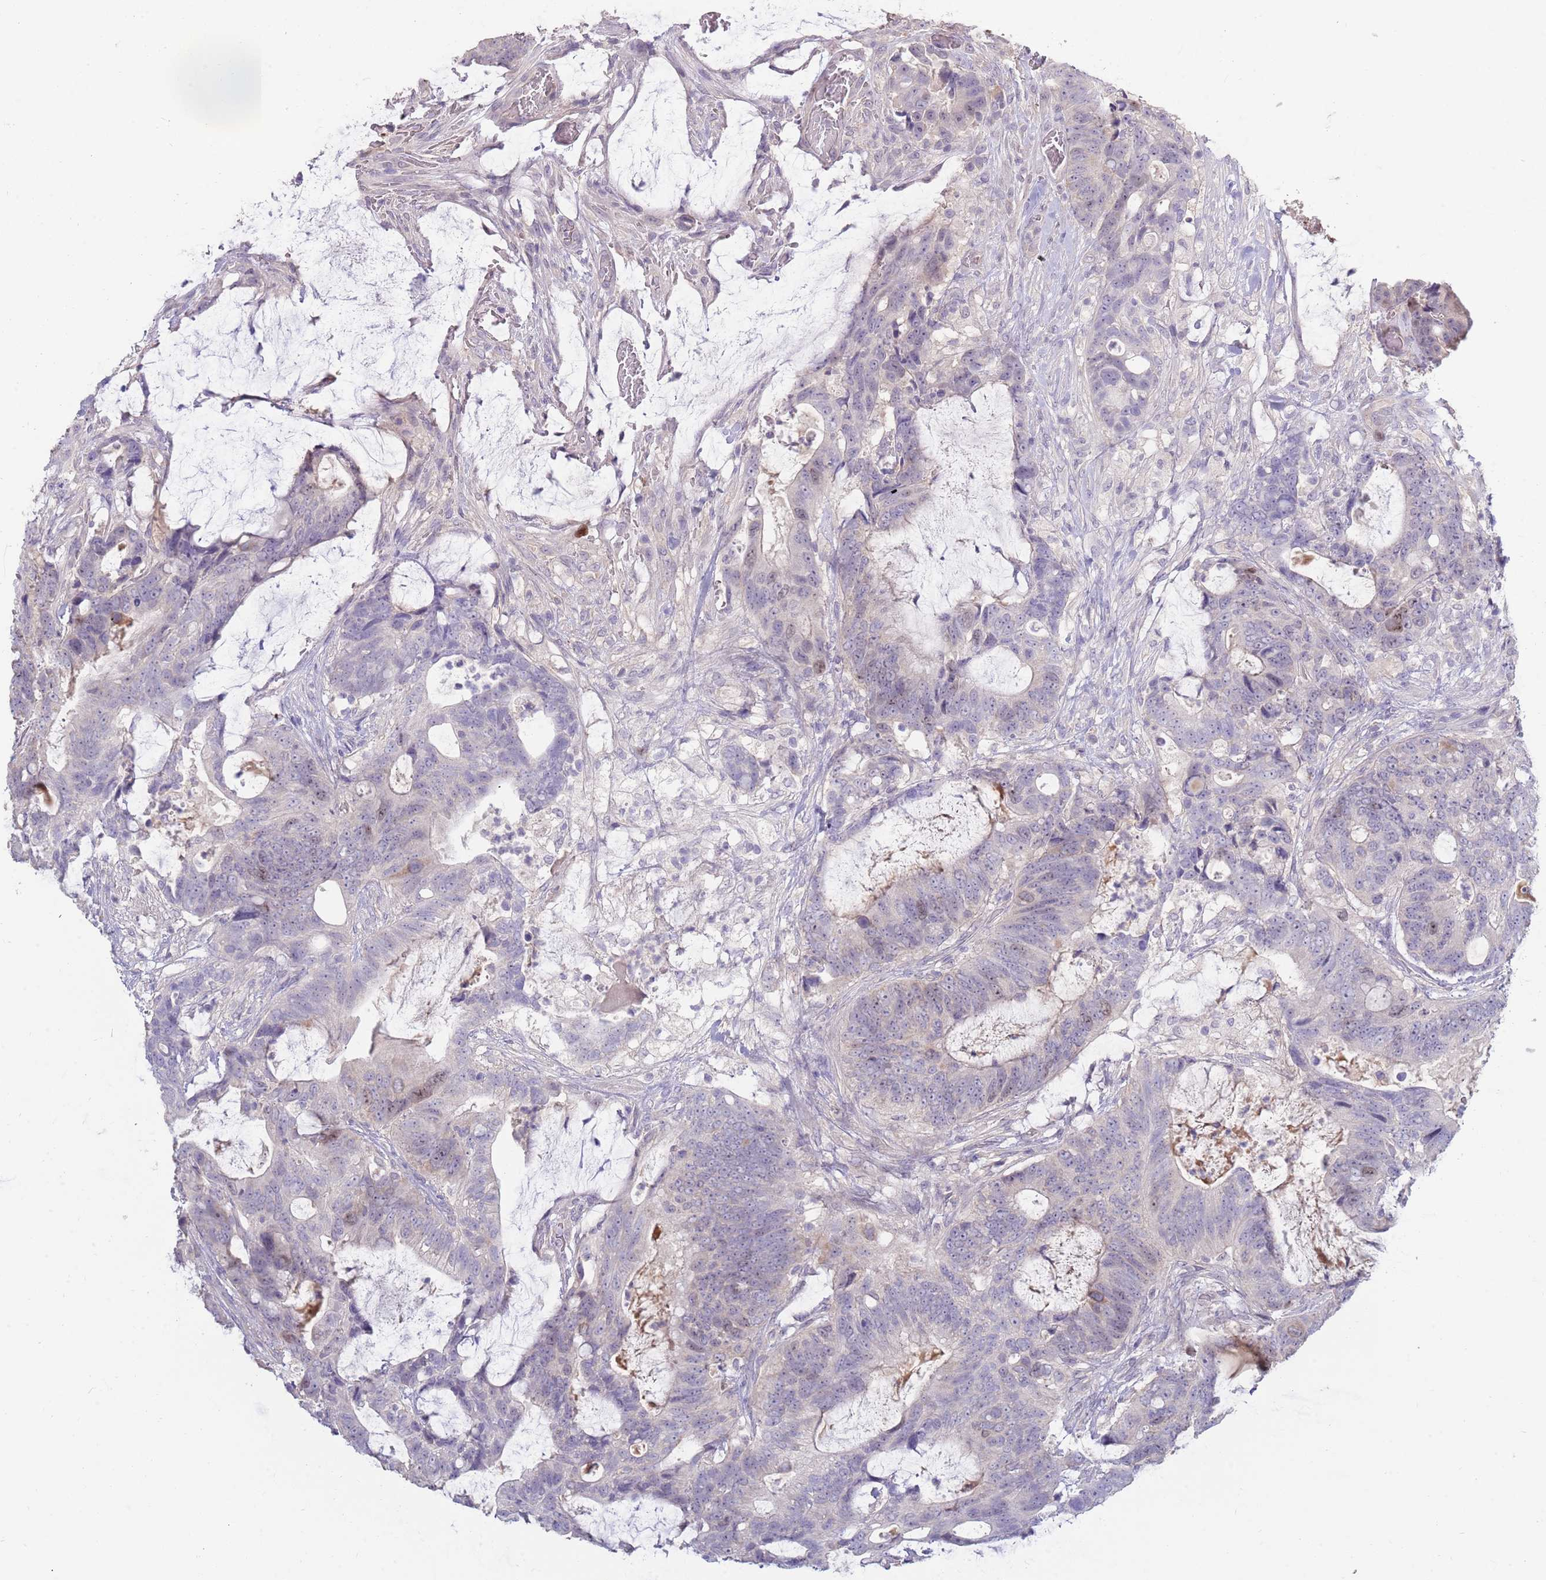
{"staining": {"intensity": "moderate", "quantity": "<25%", "location": "nuclear"}, "tissue": "colorectal cancer", "cell_type": "Tumor cells", "image_type": "cancer", "snomed": [{"axis": "morphology", "description": "Adenocarcinoma, NOS"}, {"axis": "topography", "description": "Colon"}], "caption": "A micrograph of human adenocarcinoma (colorectal) stained for a protein exhibits moderate nuclear brown staining in tumor cells.", "gene": "PIMREG", "patient": {"sex": "female", "age": 82}}